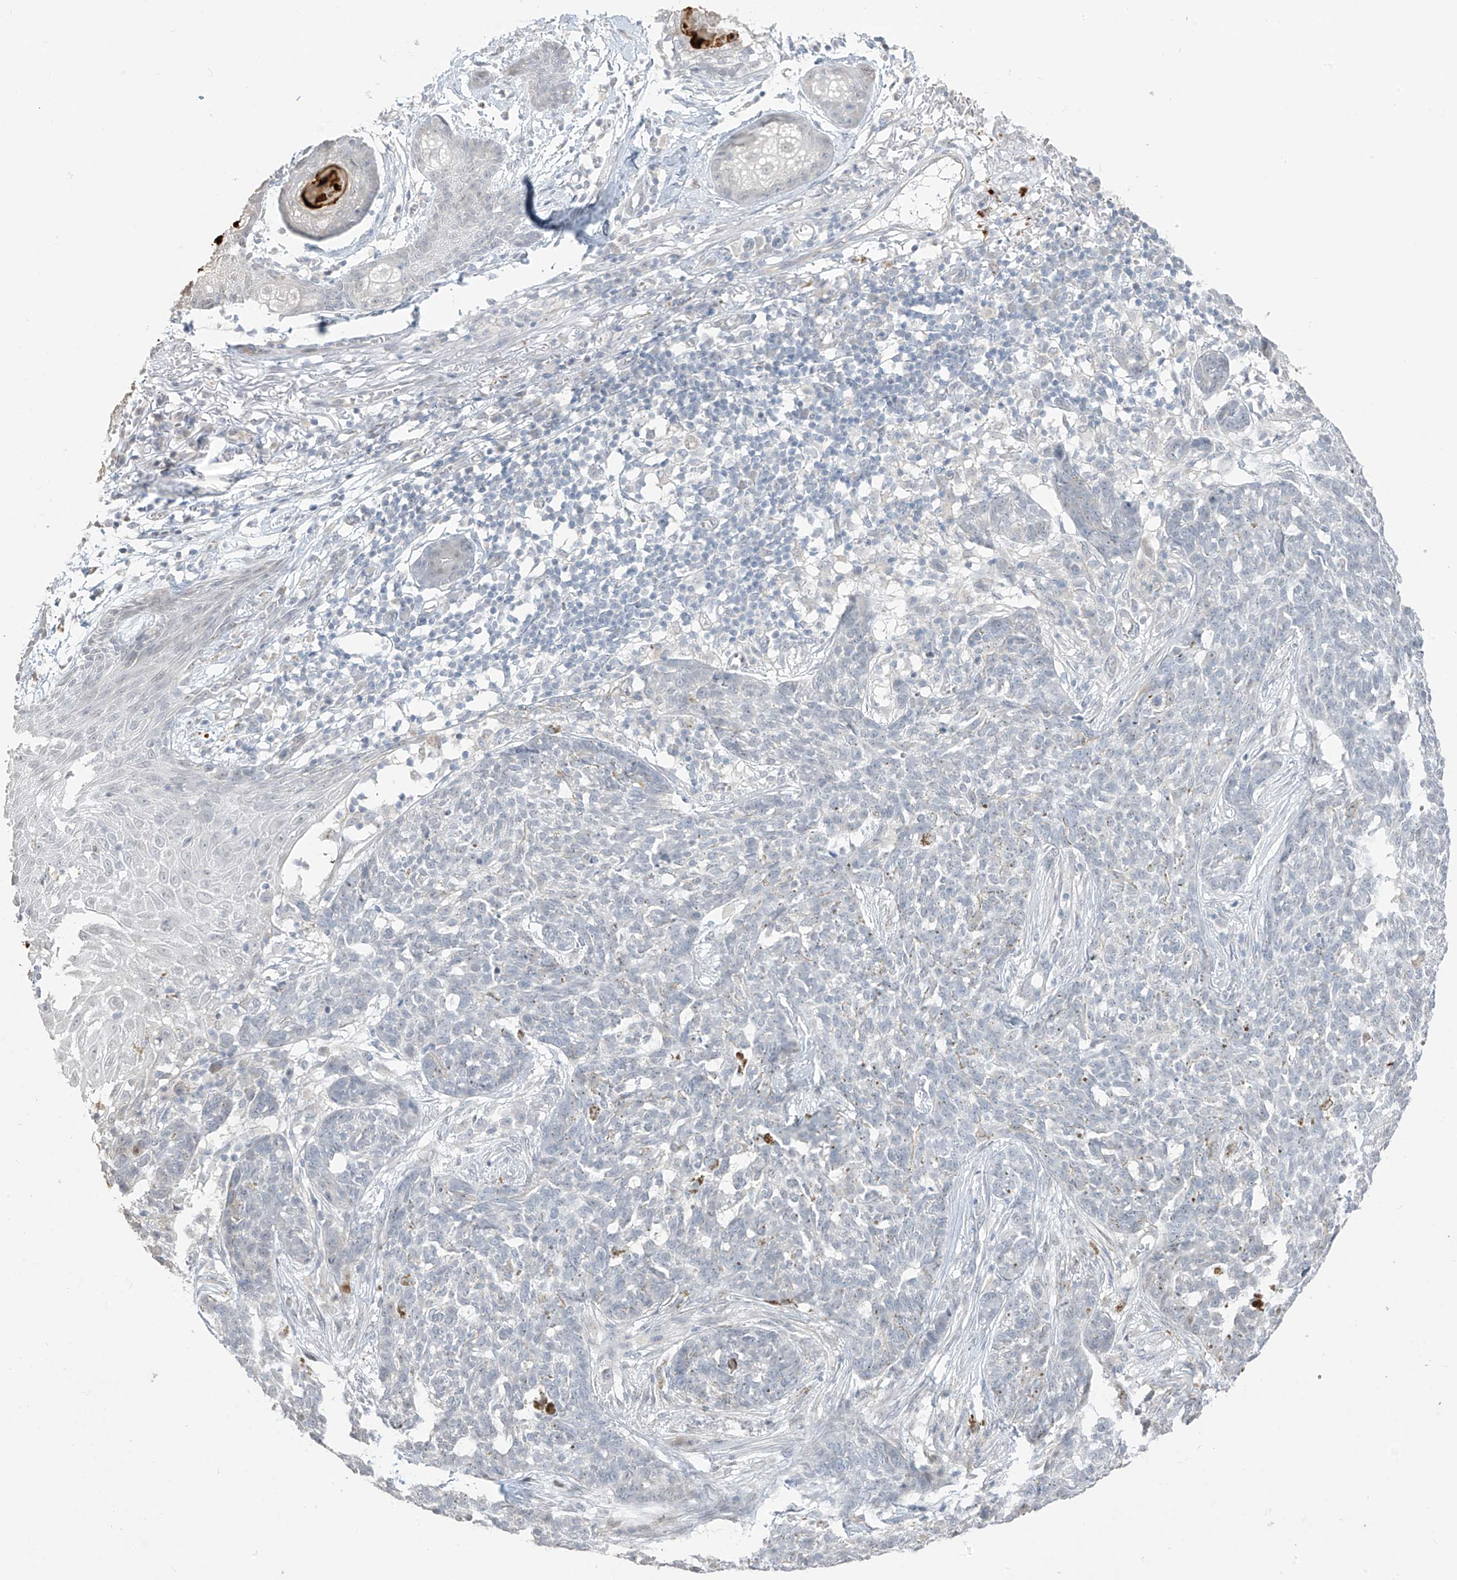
{"staining": {"intensity": "negative", "quantity": "none", "location": "none"}, "tissue": "skin cancer", "cell_type": "Tumor cells", "image_type": "cancer", "snomed": [{"axis": "morphology", "description": "Basal cell carcinoma"}, {"axis": "topography", "description": "Skin"}], "caption": "Protein analysis of skin cancer demonstrates no significant positivity in tumor cells.", "gene": "ASPRV1", "patient": {"sex": "male", "age": 85}}